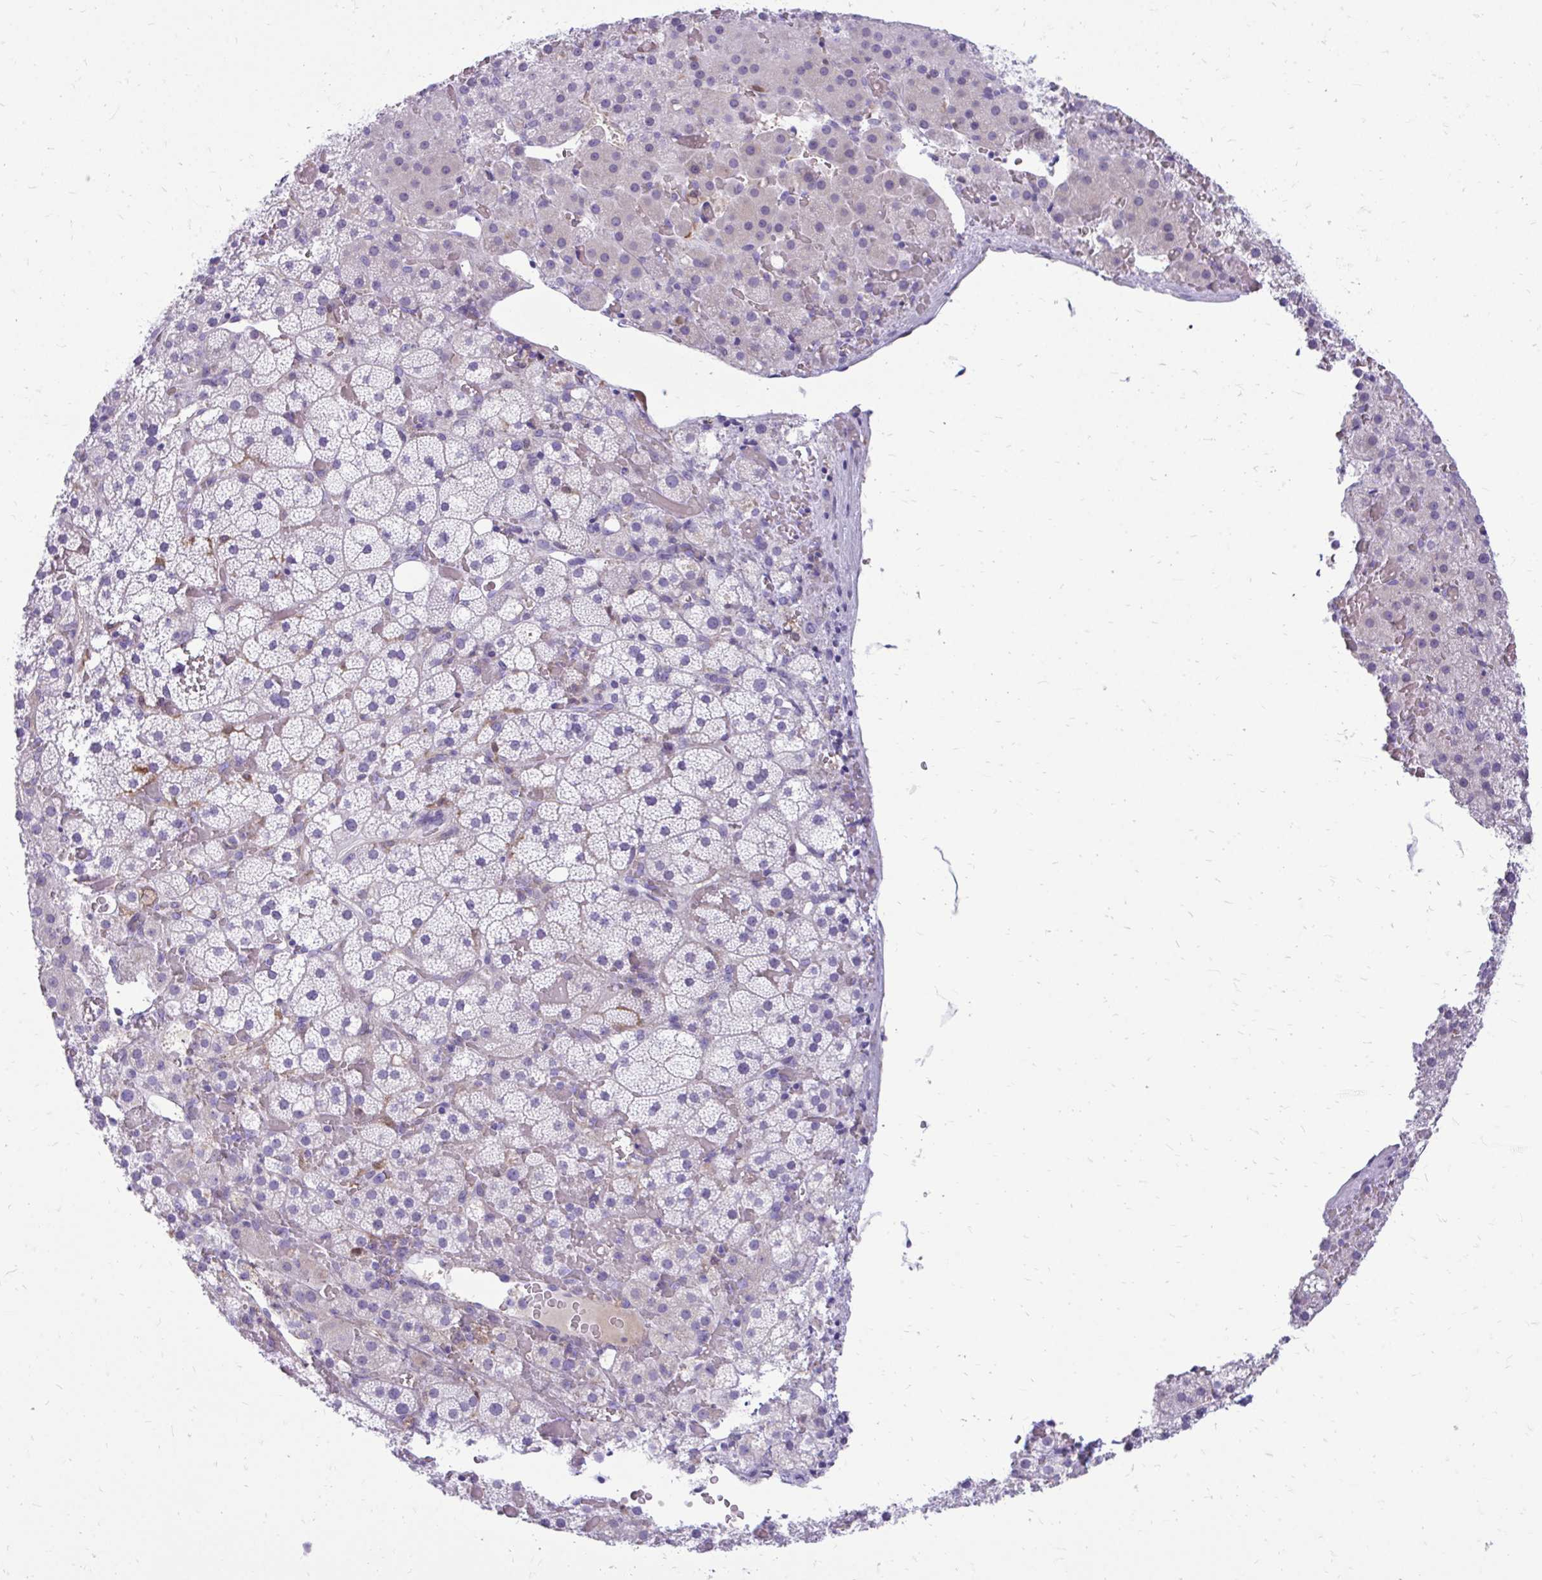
{"staining": {"intensity": "negative", "quantity": "none", "location": "none"}, "tissue": "adrenal gland", "cell_type": "Glandular cells", "image_type": "normal", "snomed": [{"axis": "morphology", "description": "Normal tissue, NOS"}, {"axis": "topography", "description": "Adrenal gland"}], "caption": "DAB immunohistochemical staining of normal human adrenal gland demonstrates no significant staining in glandular cells.", "gene": "SIGLEC11", "patient": {"sex": "male", "age": 53}}